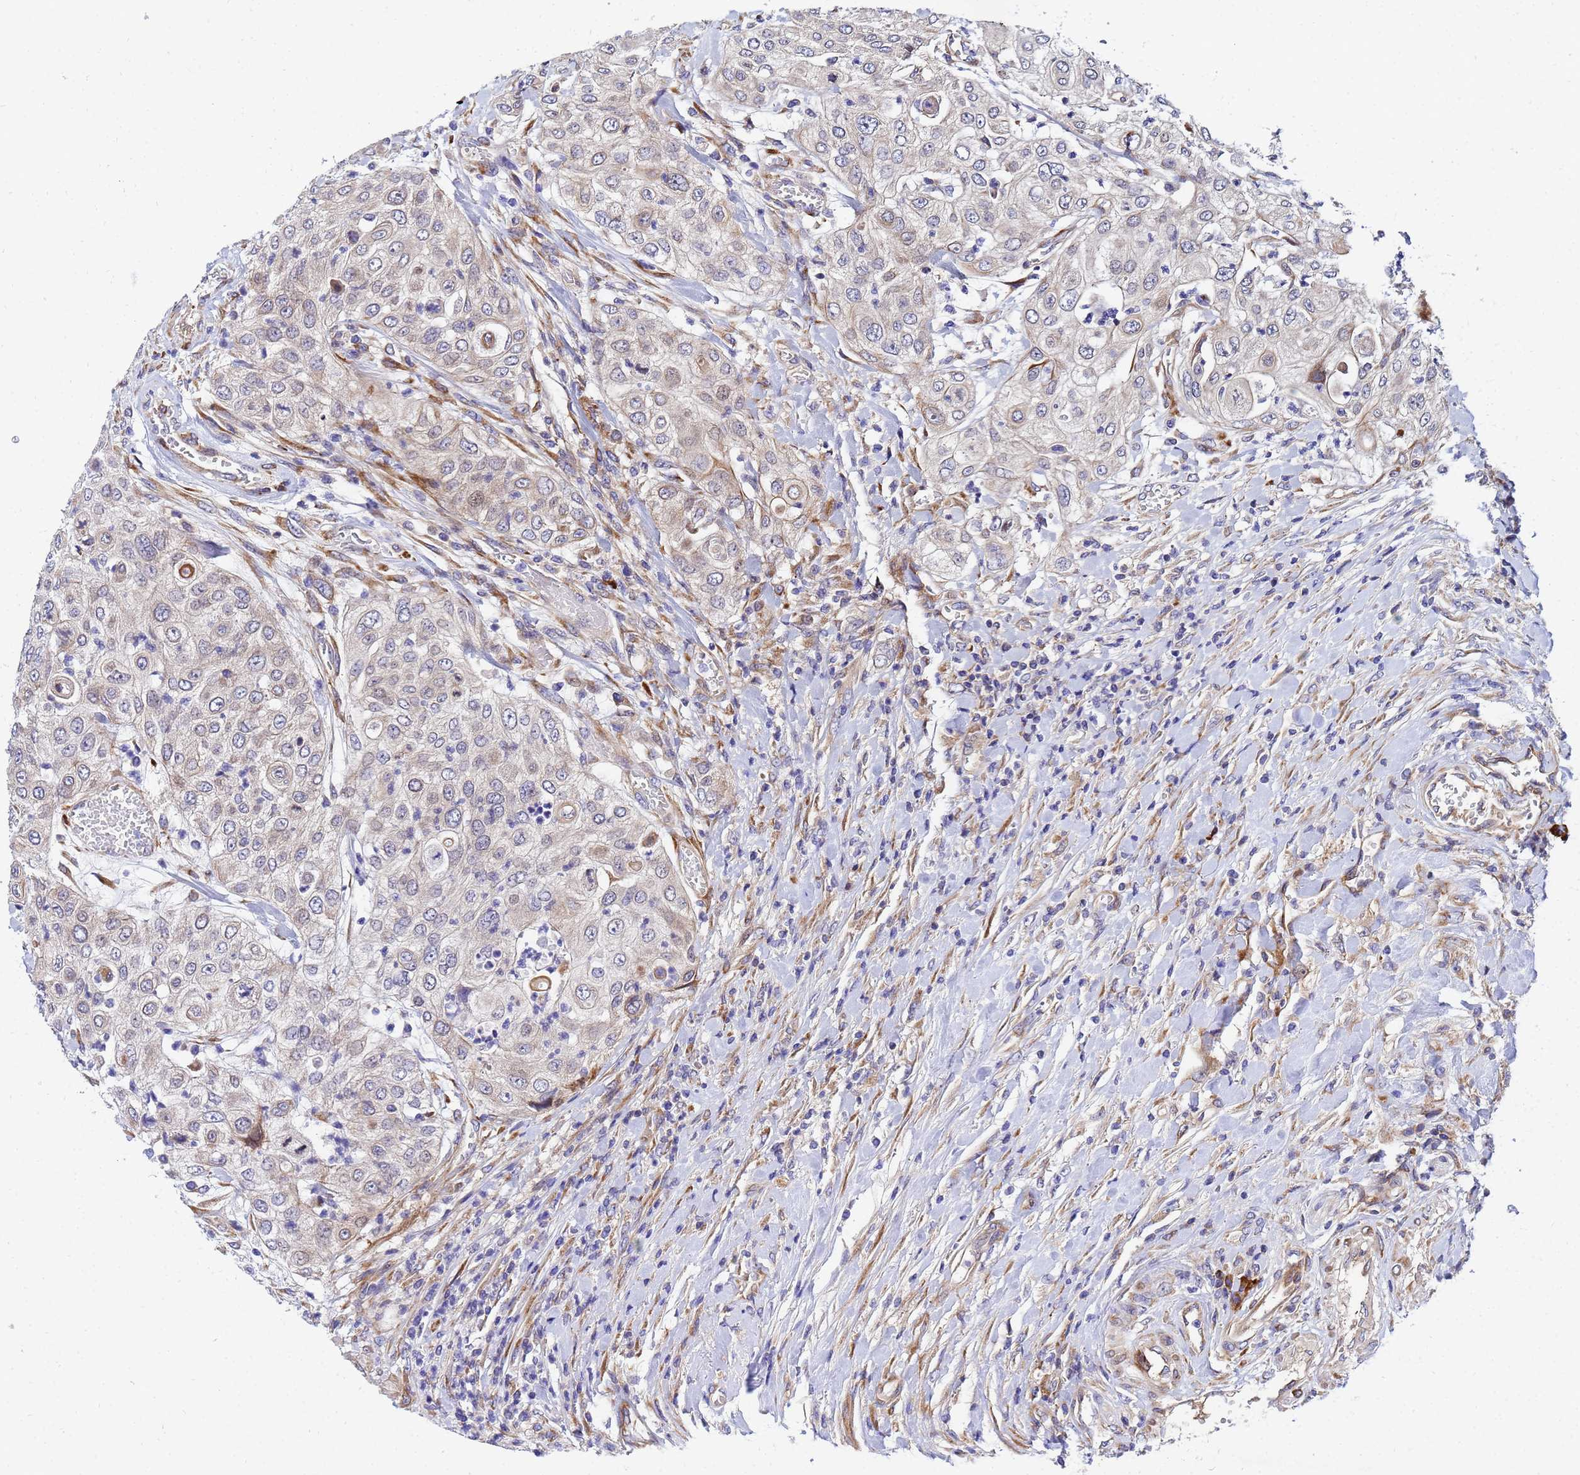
{"staining": {"intensity": "negative", "quantity": "none", "location": "none"}, "tissue": "urothelial cancer", "cell_type": "Tumor cells", "image_type": "cancer", "snomed": [{"axis": "morphology", "description": "Urothelial carcinoma, High grade"}, {"axis": "topography", "description": "Urinary bladder"}], "caption": "This photomicrograph is of urothelial carcinoma (high-grade) stained with immunohistochemistry to label a protein in brown with the nuclei are counter-stained blue. There is no positivity in tumor cells.", "gene": "POM121", "patient": {"sex": "female", "age": 79}}